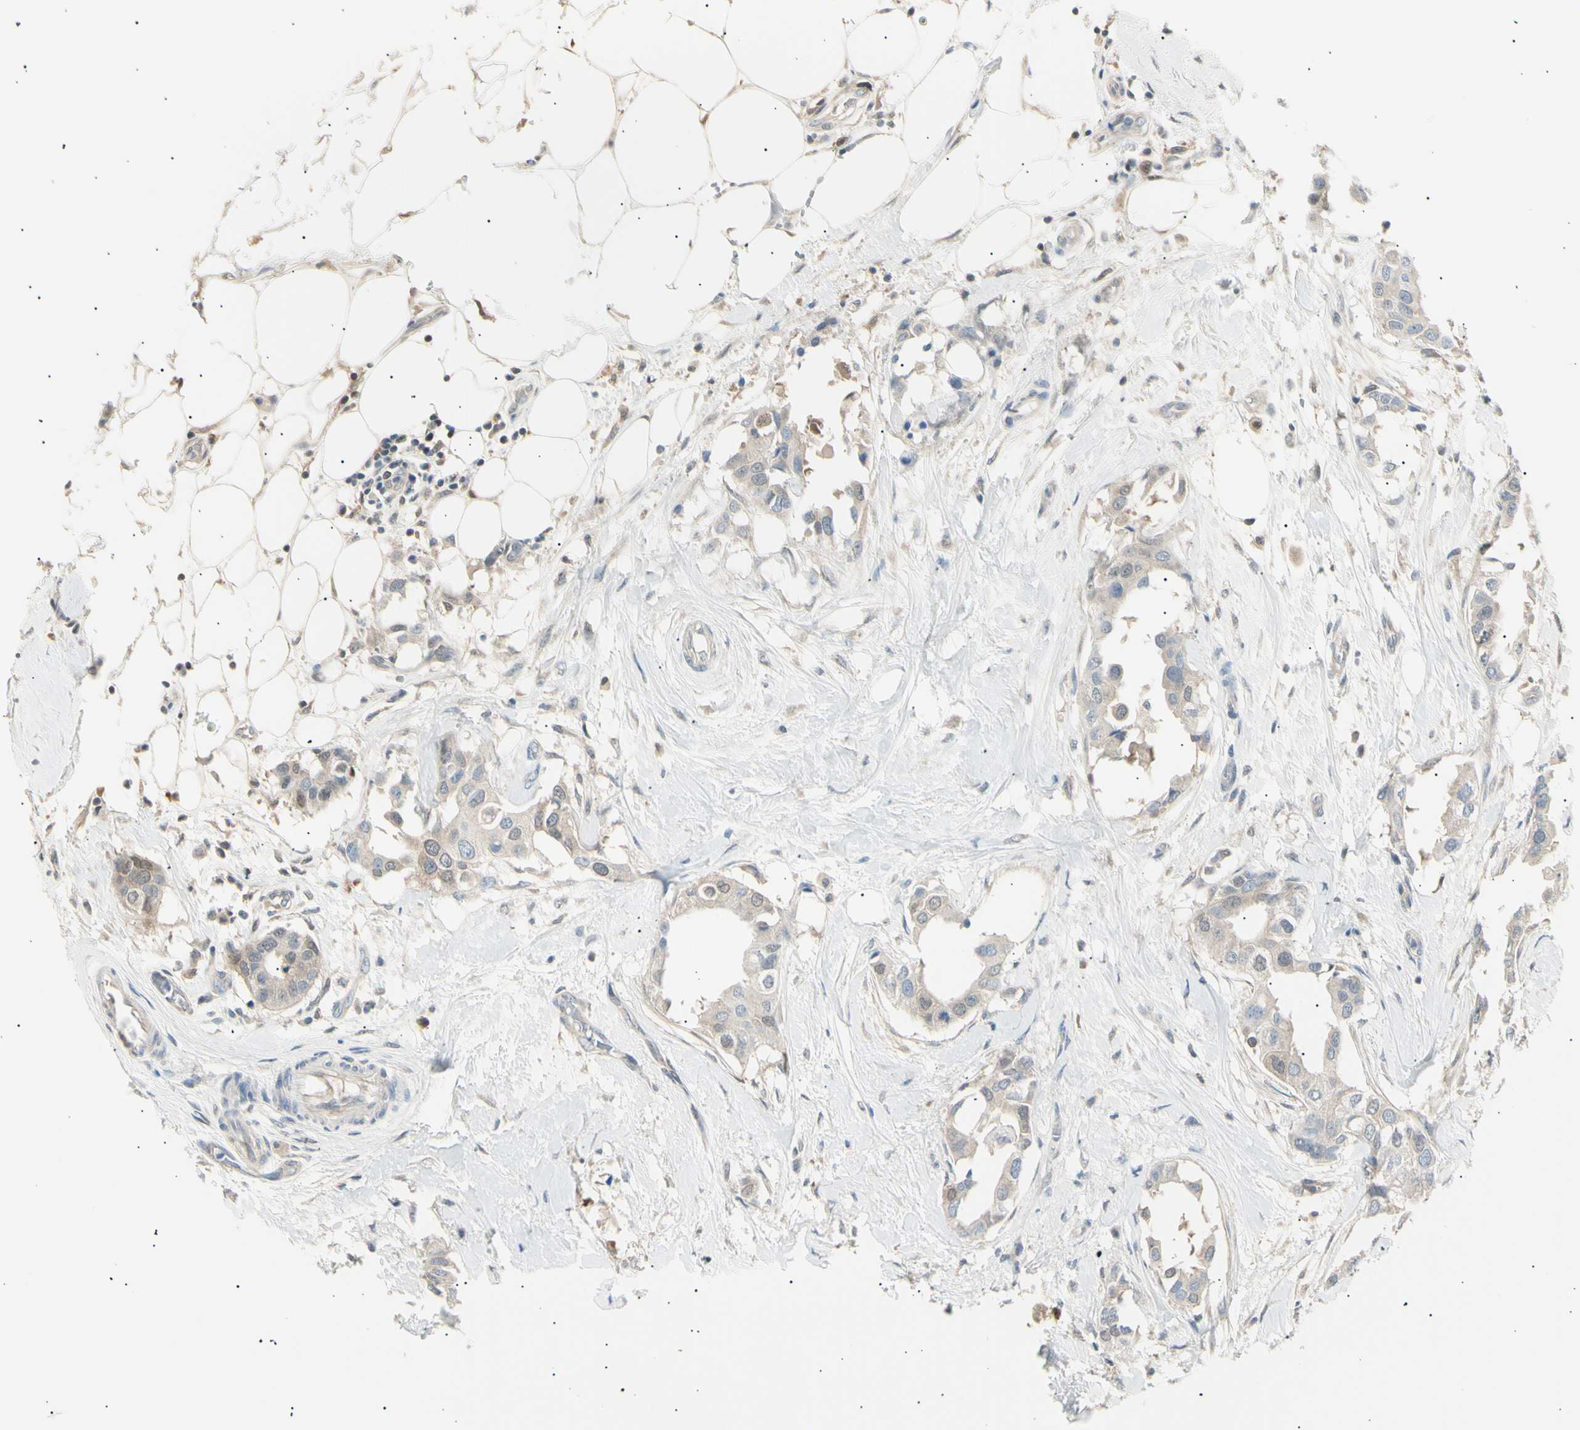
{"staining": {"intensity": "weak", "quantity": "<25%", "location": "cytoplasmic/membranous"}, "tissue": "breast cancer", "cell_type": "Tumor cells", "image_type": "cancer", "snomed": [{"axis": "morphology", "description": "Duct carcinoma"}, {"axis": "topography", "description": "Breast"}], "caption": "This is an immunohistochemistry (IHC) micrograph of breast cancer. There is no staining in tumor cells.", "gene": "LHPP", "patient": {"sex": "female", "age": 40}}